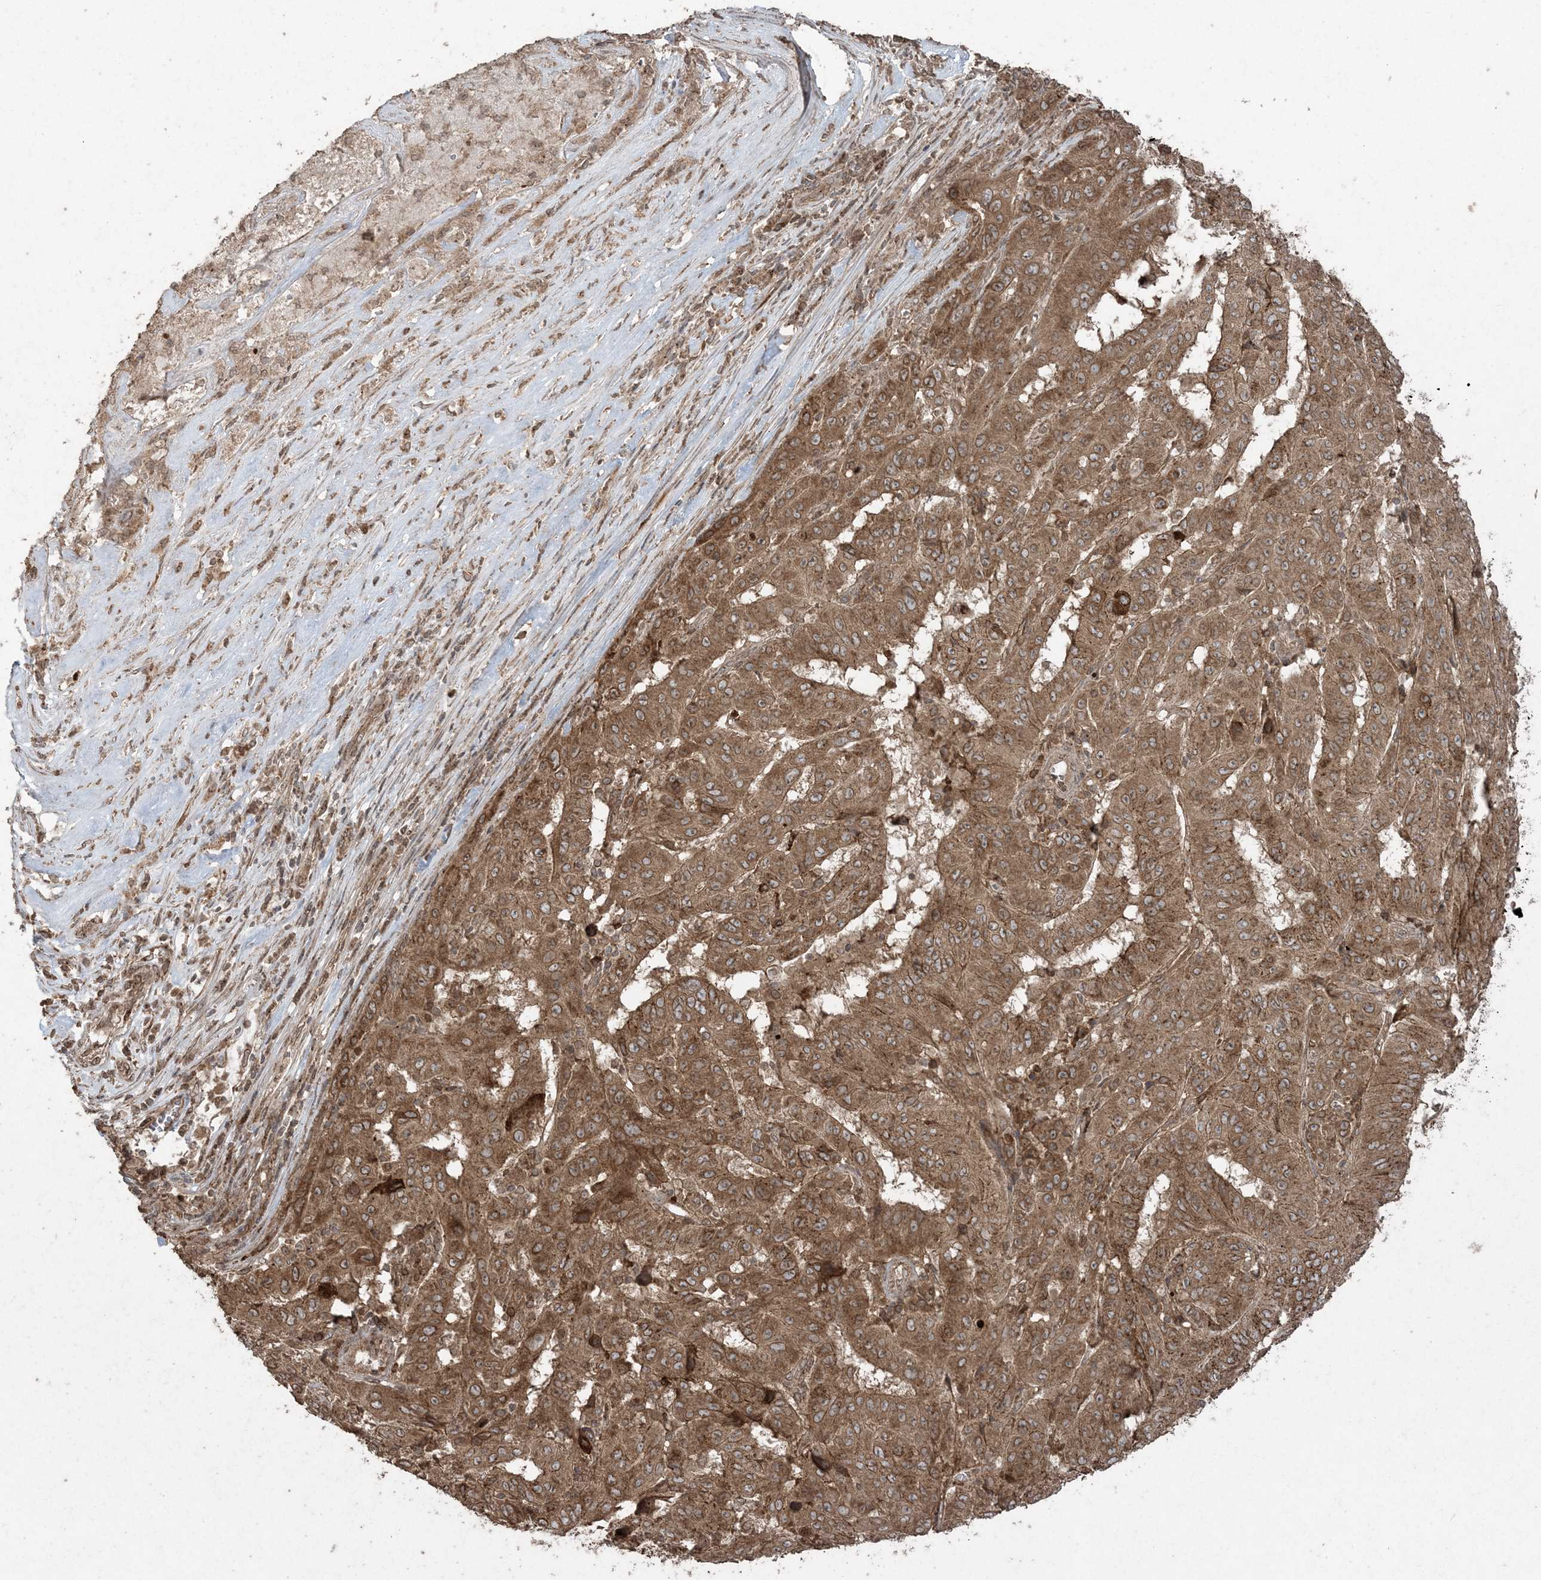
{"staining": {"intensity": "moderate", "quantity": ">75%", "location": "cytoplasmic/membranous"}, "tissue": "pancreatic cancer", "cell_type": "Tumor cells", "image_type": "cancer", "snomed": [{"axis": "morphology", "description": "Adenocarcinoma, NOS"}, {"axis": "topography", "description": "Pancreas"}], "caption": "DAB (3,3'-diaminobenzidine) immunohistochemical staining of adenocarcinoma (pancreatic) reveals moderate cytoplasmic/membranous protein expression in approximately >75% of tumor cells.", "gene": "DDX19B", "patient": {"sex": "male", "age": 63}}